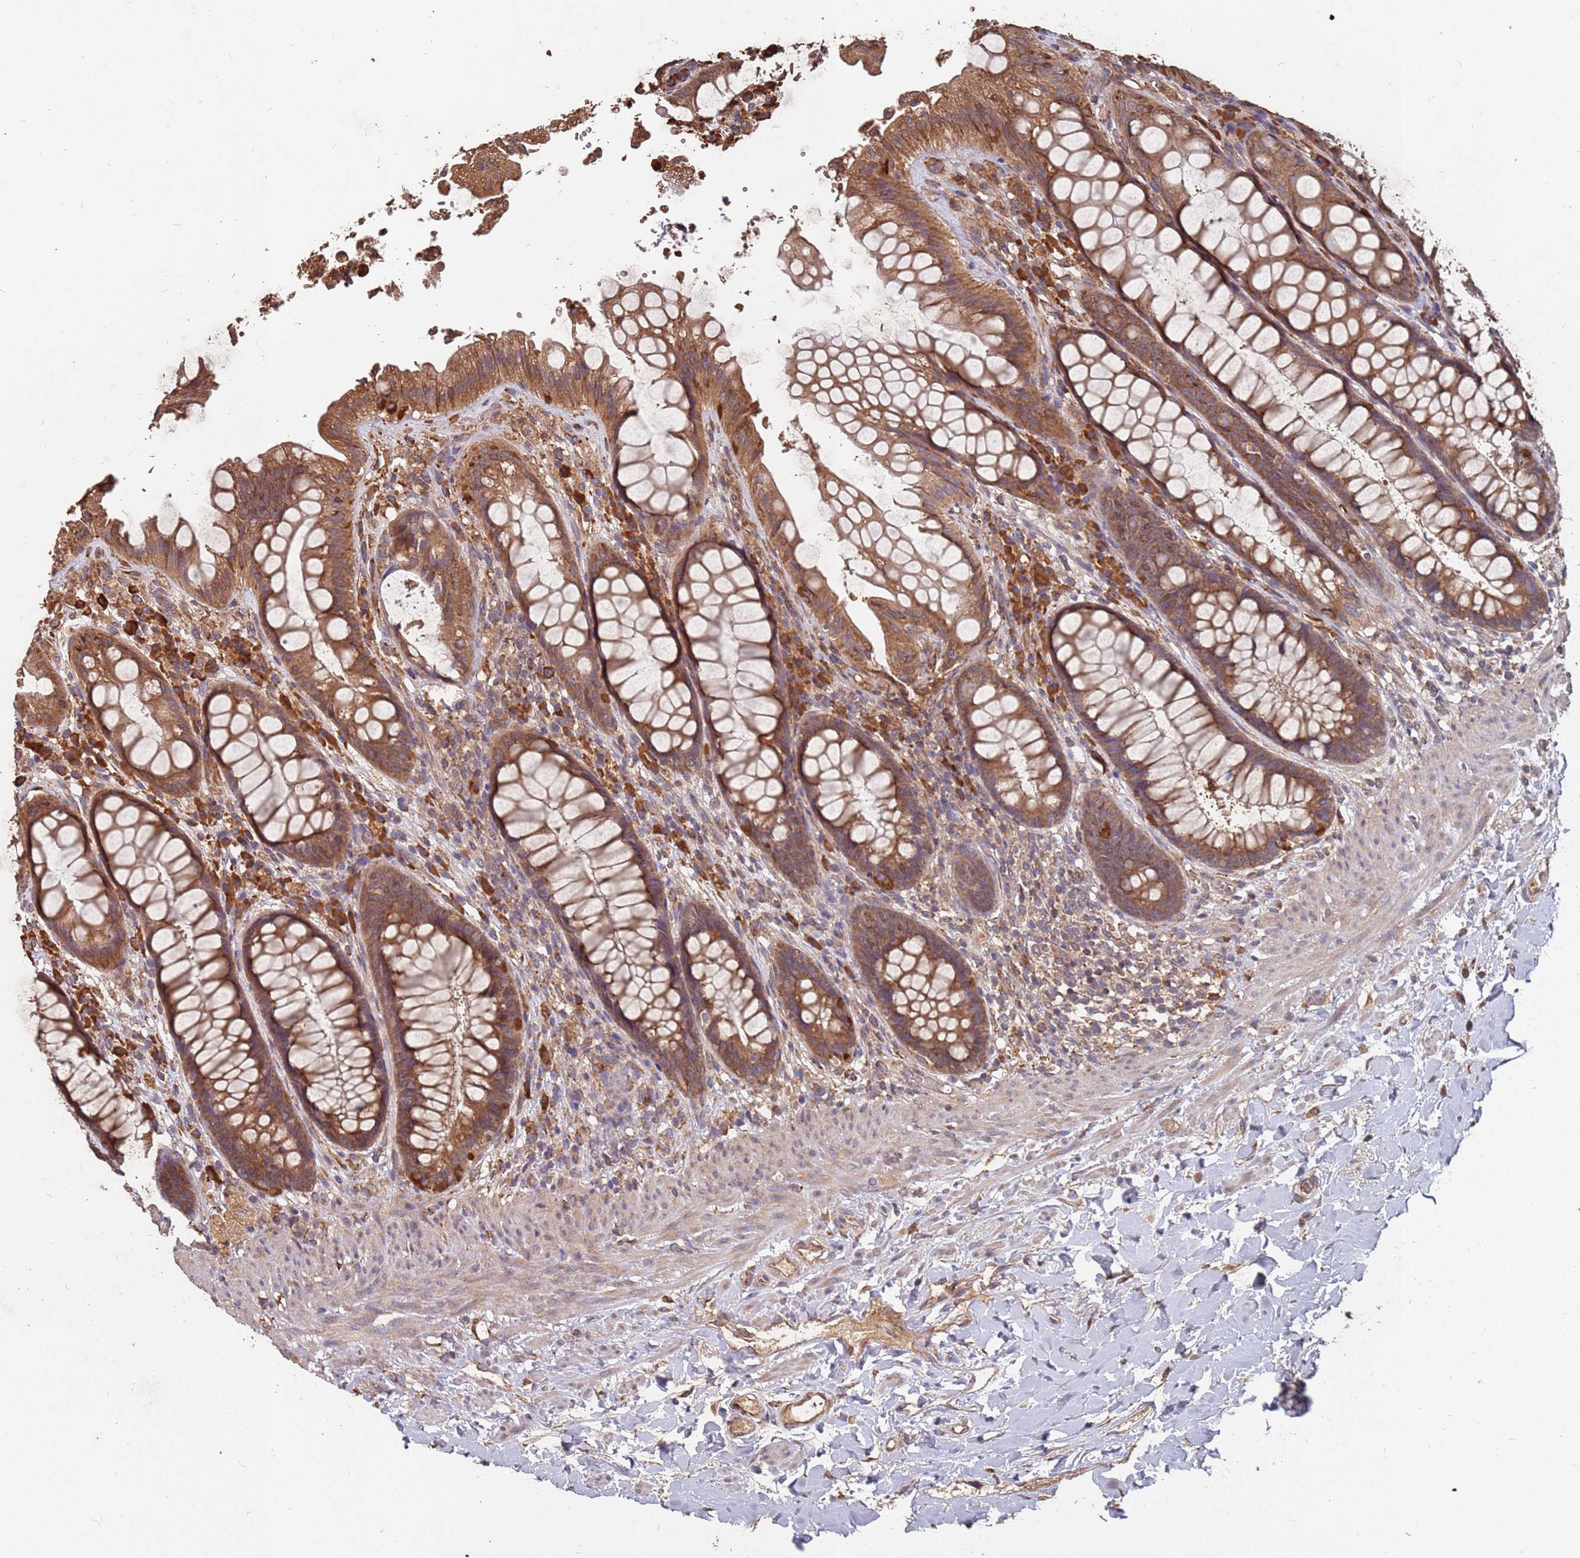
{"staining": {"intensity": "moderate", "quantity": ">75%", "location": "cytoplasmic/membranous"}, "tissue": "rectum", "cell_type": "Glandular cells", "image_type": "normal", "snomed": [{"axis": "morphology", "description": "Normal tissue, NOS"}, {"axis": "topography", "description": "Rectum"}], "caption": "Rectum stained with IHC demonstrates moderate cytoplasmic/membranous staining in approximately >75% of glandular cells.", "gene": "ATG5", "patient": {"sex": "female", "age": 46}}